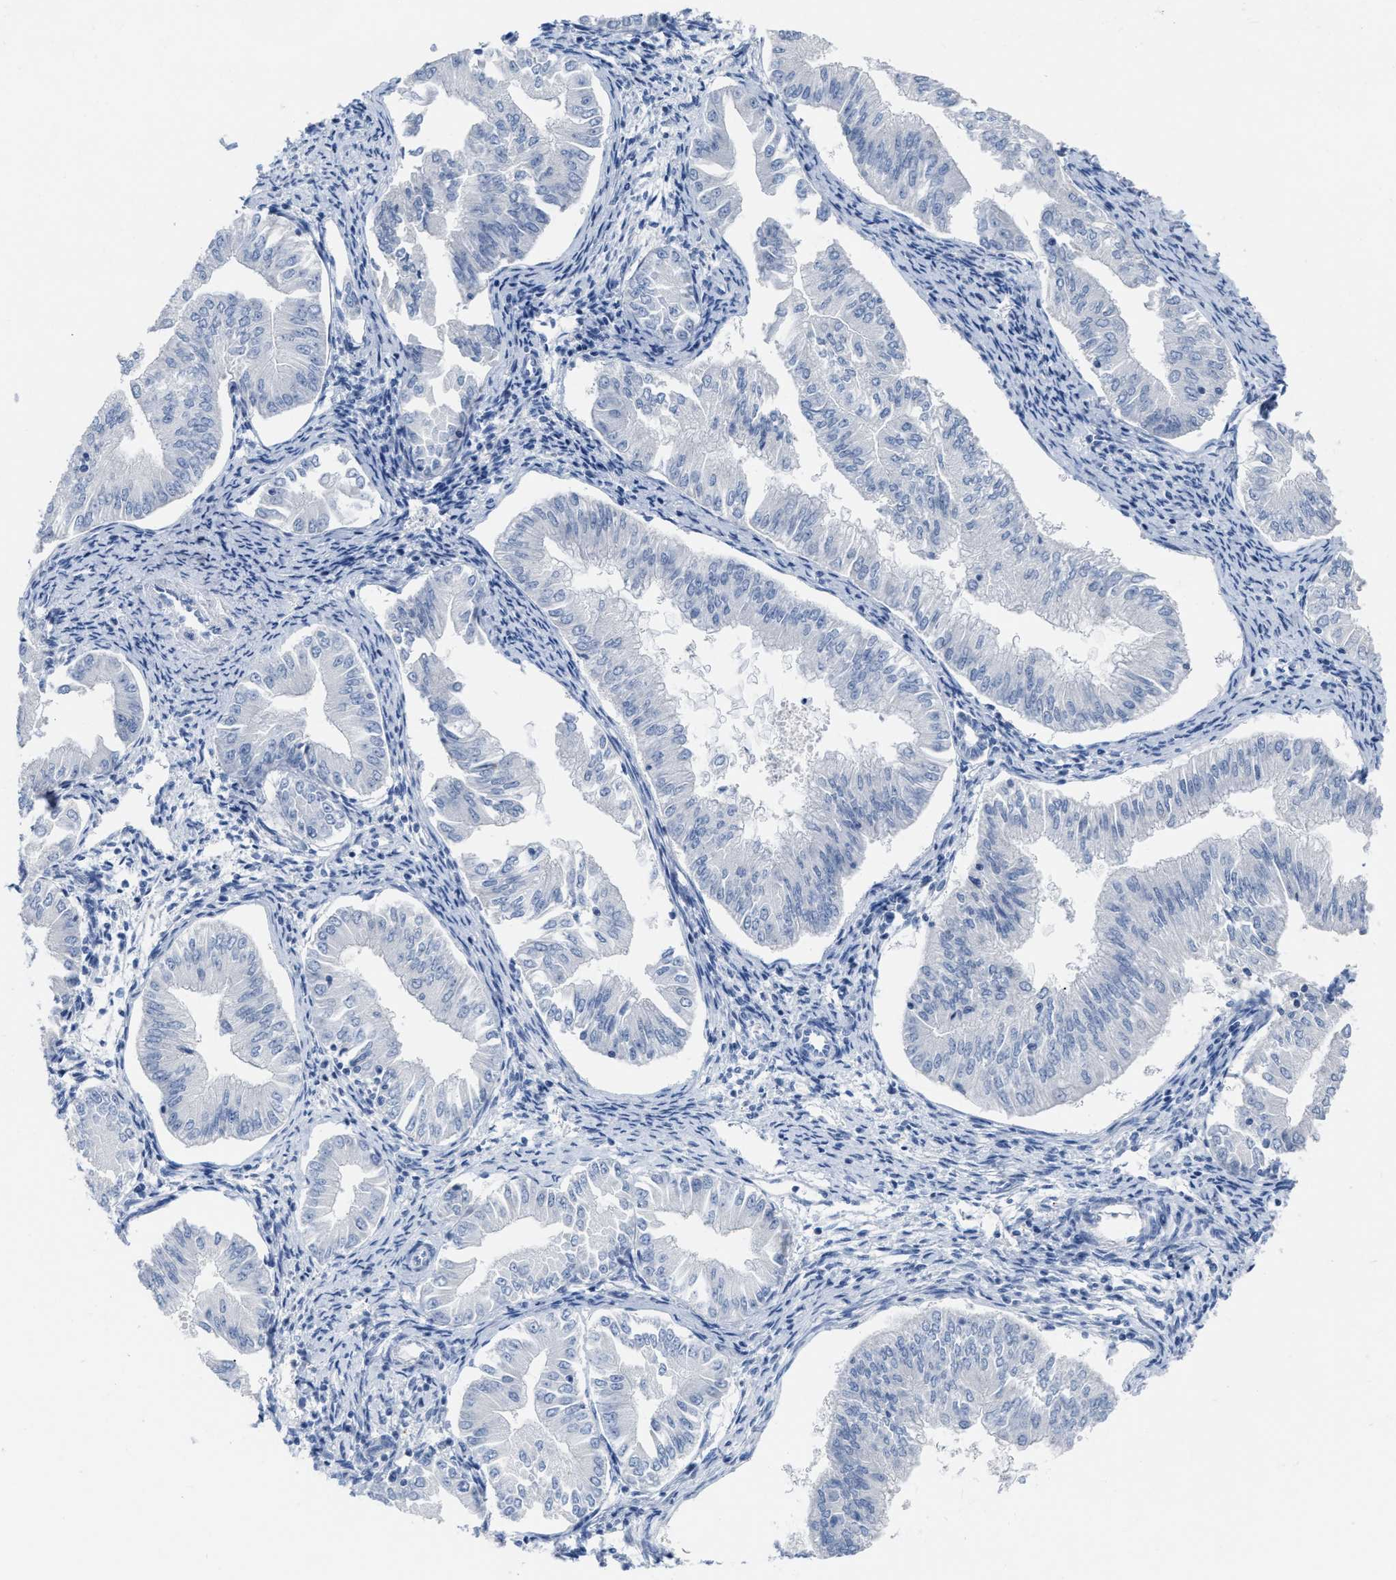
{"staining": {"intensity": "negative", "quantity": "none", "location": "none"}, "tissue": "endometrial cancer", "cell_type": "Tumor cells", "image_type": "cancer", "snomed": [{"axis": "morphology", "description": "Normal tissue, NOS"}, {"axis": "morphology", "description": "Adenocarcinoma, NOS"}, {"axis": "topography", "description": "Endometrium"}], "caption": "High power microscopy histopathology image of an immunohistochemistry micrograph of endometrial cancer, revealing no significant expression in tumor cells.", "gene": "CEACAM5", "patient": {"sex": "female", "age": 53}}